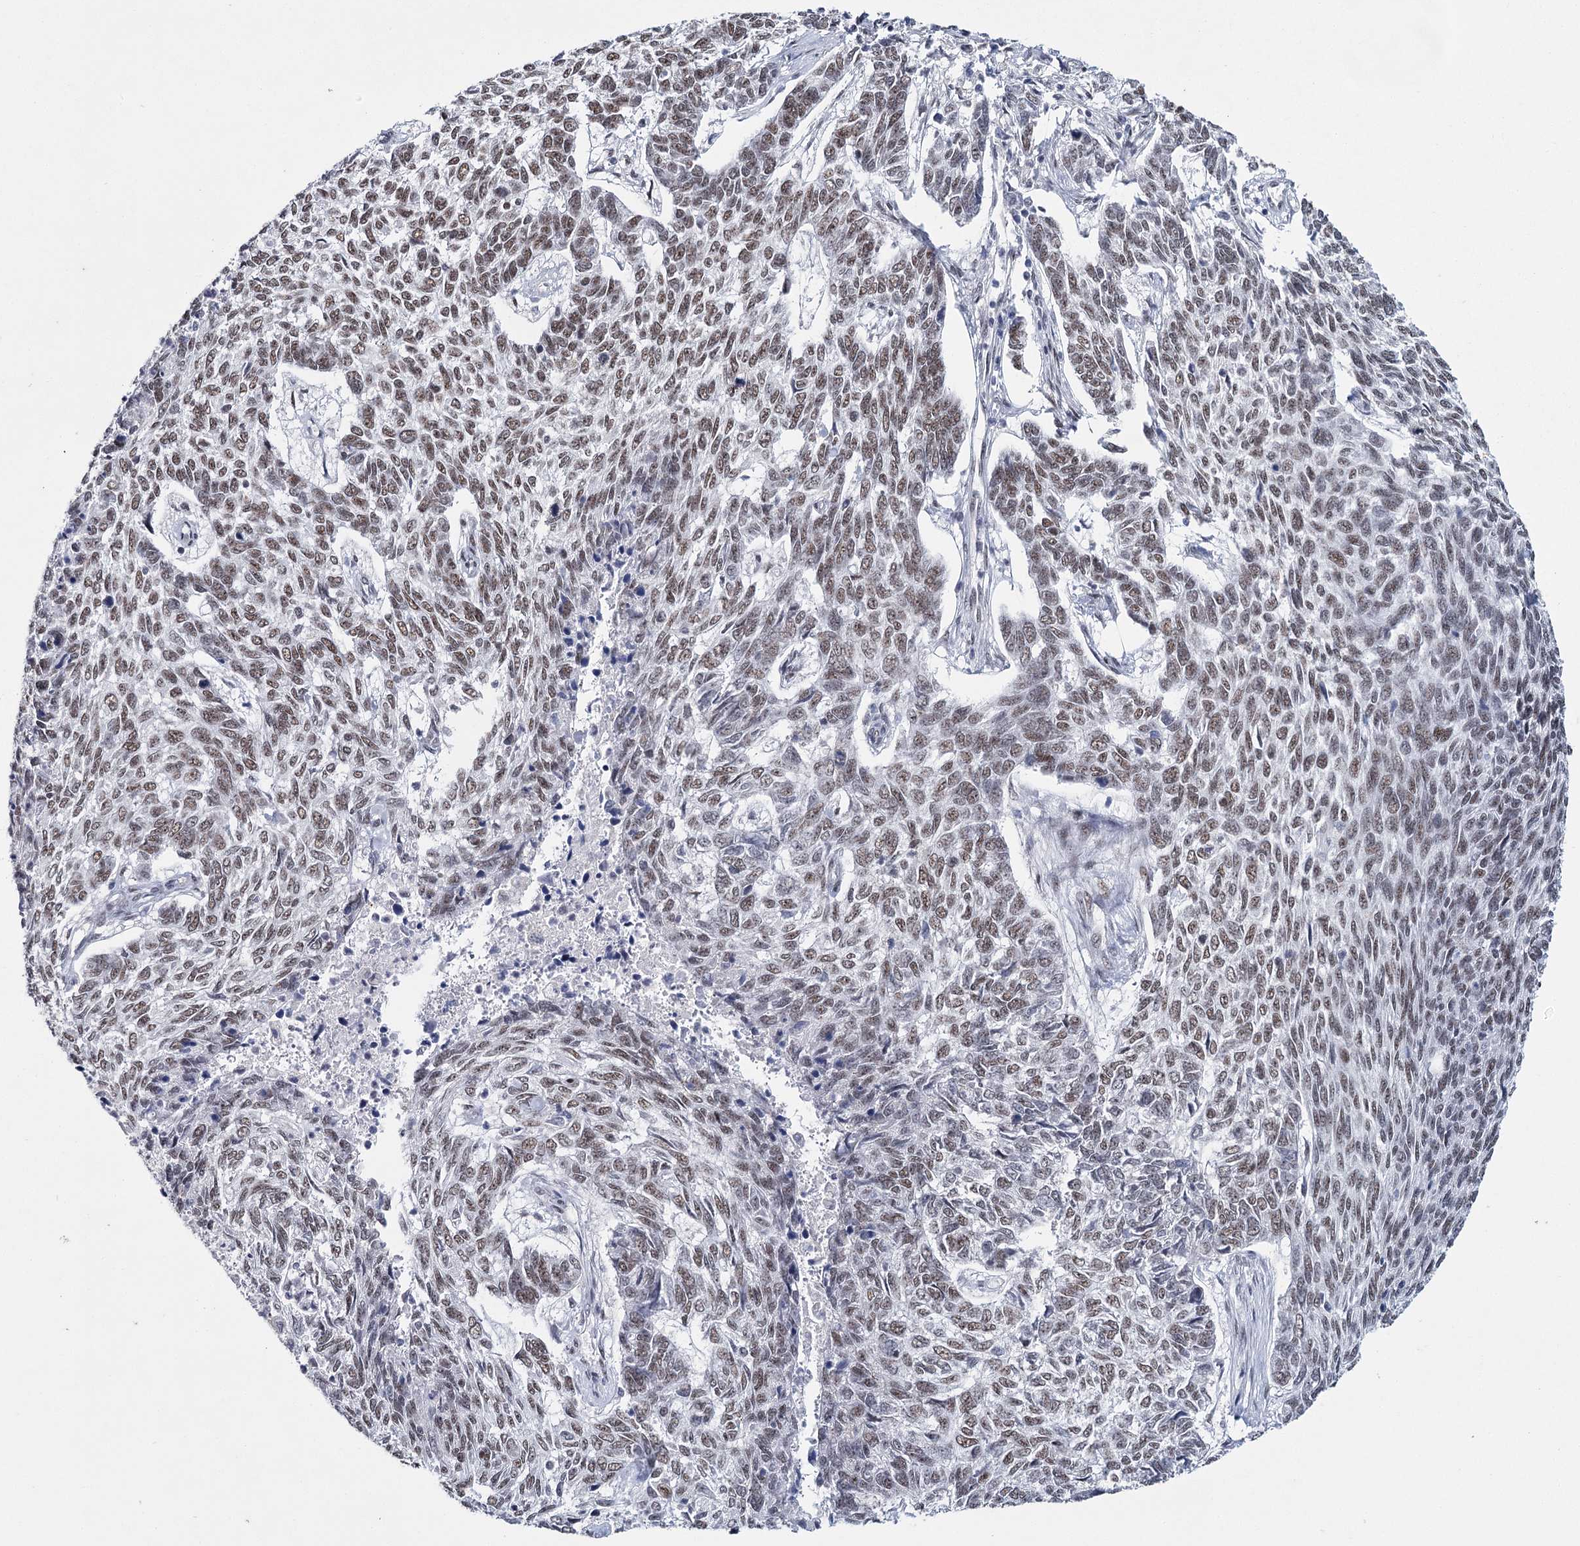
{"staining": {"intensity": "moderate", "quantity": ">75%", "location": "nuclear"}, "tissue": "skin cancer", "cell_type": "Tumor cells", "image_type": "cancer", "snomed": [{"axis": "morphology", "description": "Basal cell carcinoma"}, {"axis": "topography", "description": "Skin"}], "caption": "Human skin cancer (basal cell carcinoma) stained with a brown dye displays moderate nuclear positive positivity in about >75% of tumor cells.", "gene": "SCAF8", "patient": {"sex": "female", "age": 65}}